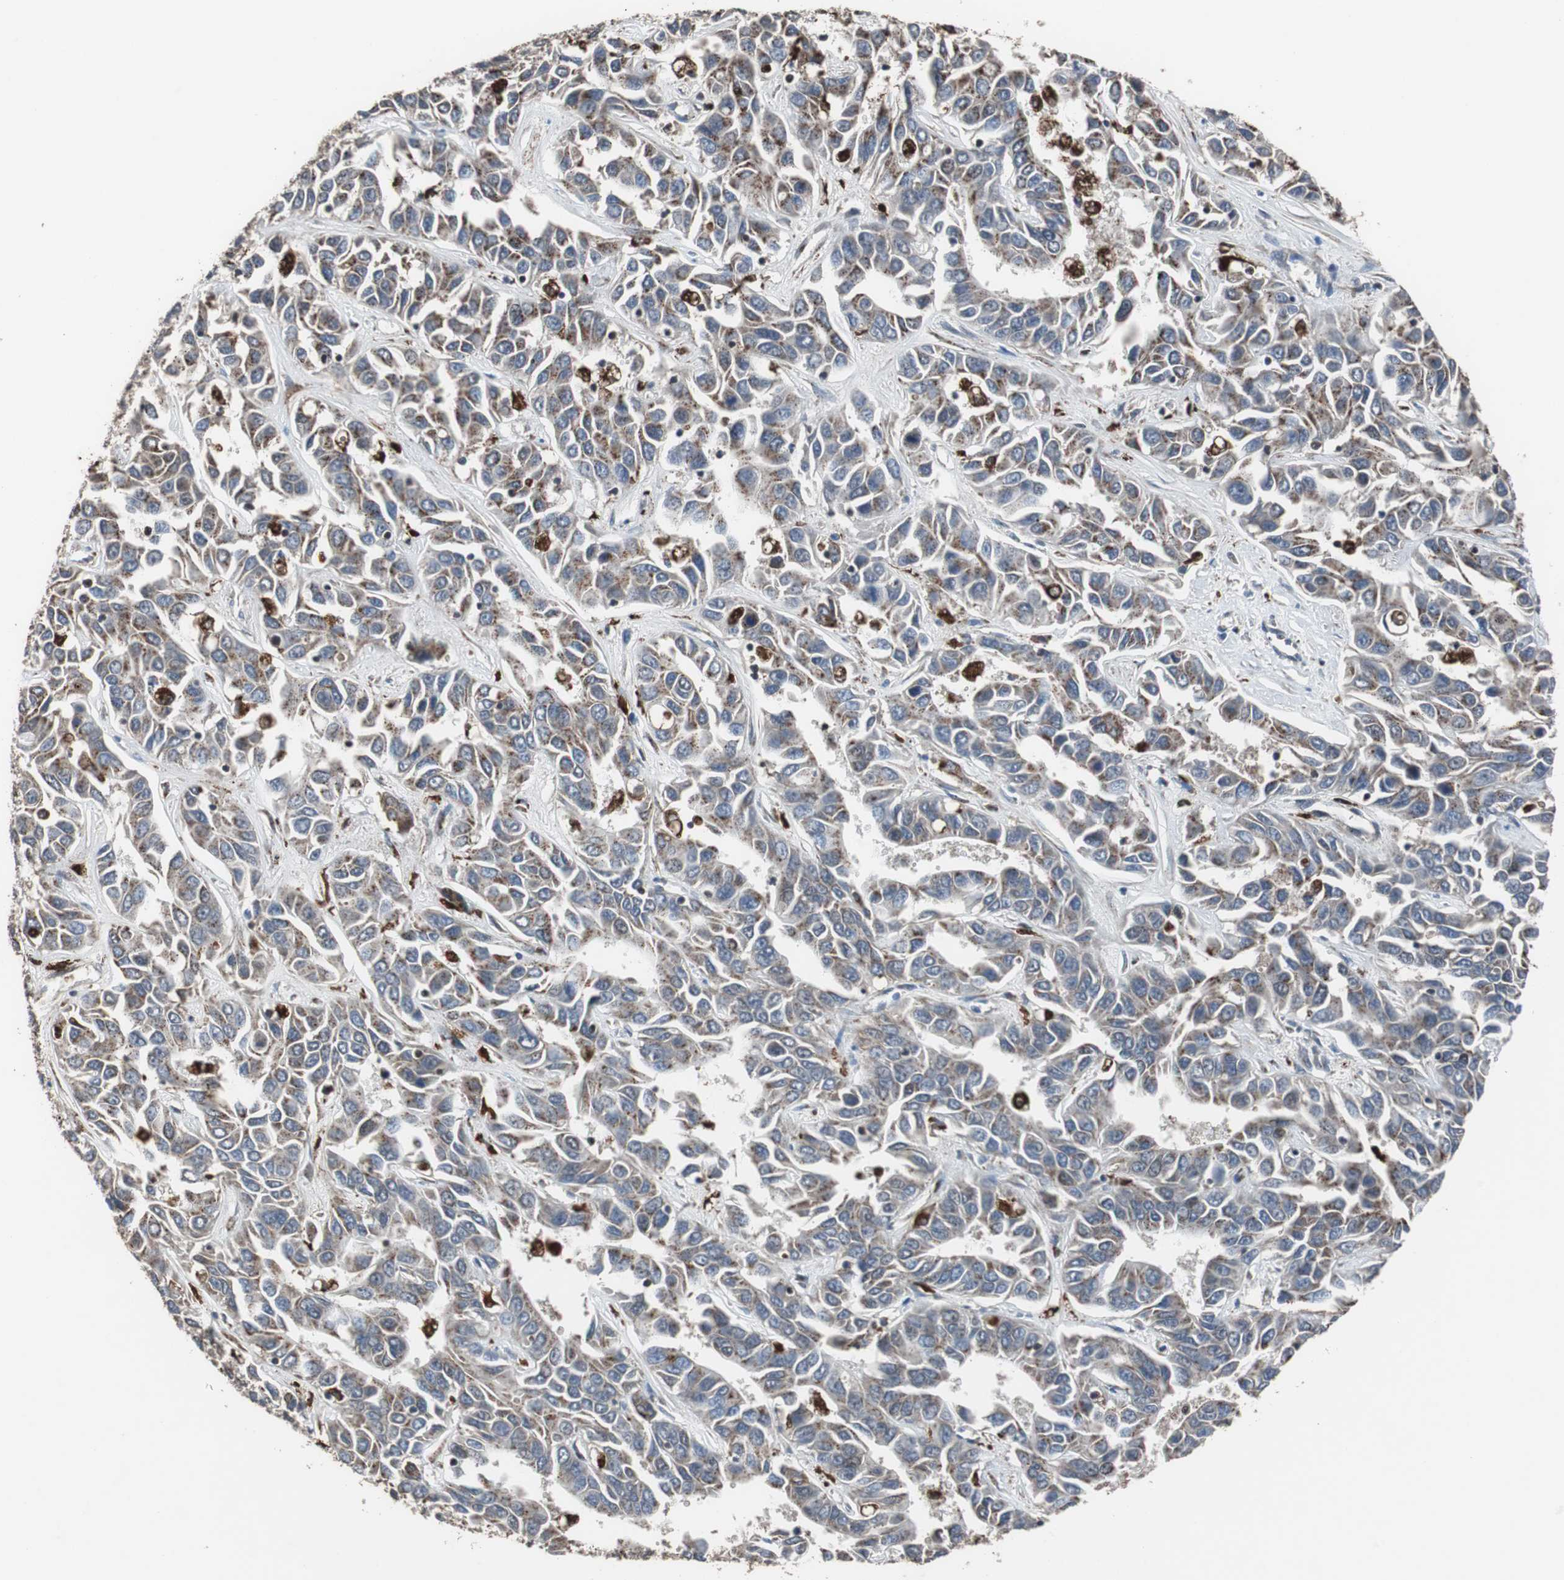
{"staining": {"intensity": "moderate", "quantity": ">75%", "location": "cytoplasmic/membranous"}, "tissue": "liver cancer", "cell_type": "Tumor cells", "image_type": "cancer", "snomed": [{"axis": "morphology", "description": "Cholangiocarcinoma"}, {"axis": "topography", "description": "Liver"}], "caption": "Immunohistochemistry photomicrograph of liver cholangiocarcinoma stained for a protein (brown), which exhibits medium levels of moderate cytoplasmic/membranous staining in approximately >75% of tumor cells.", "gene": "USP10", "patient": {"sex": "female", "age": 52}}